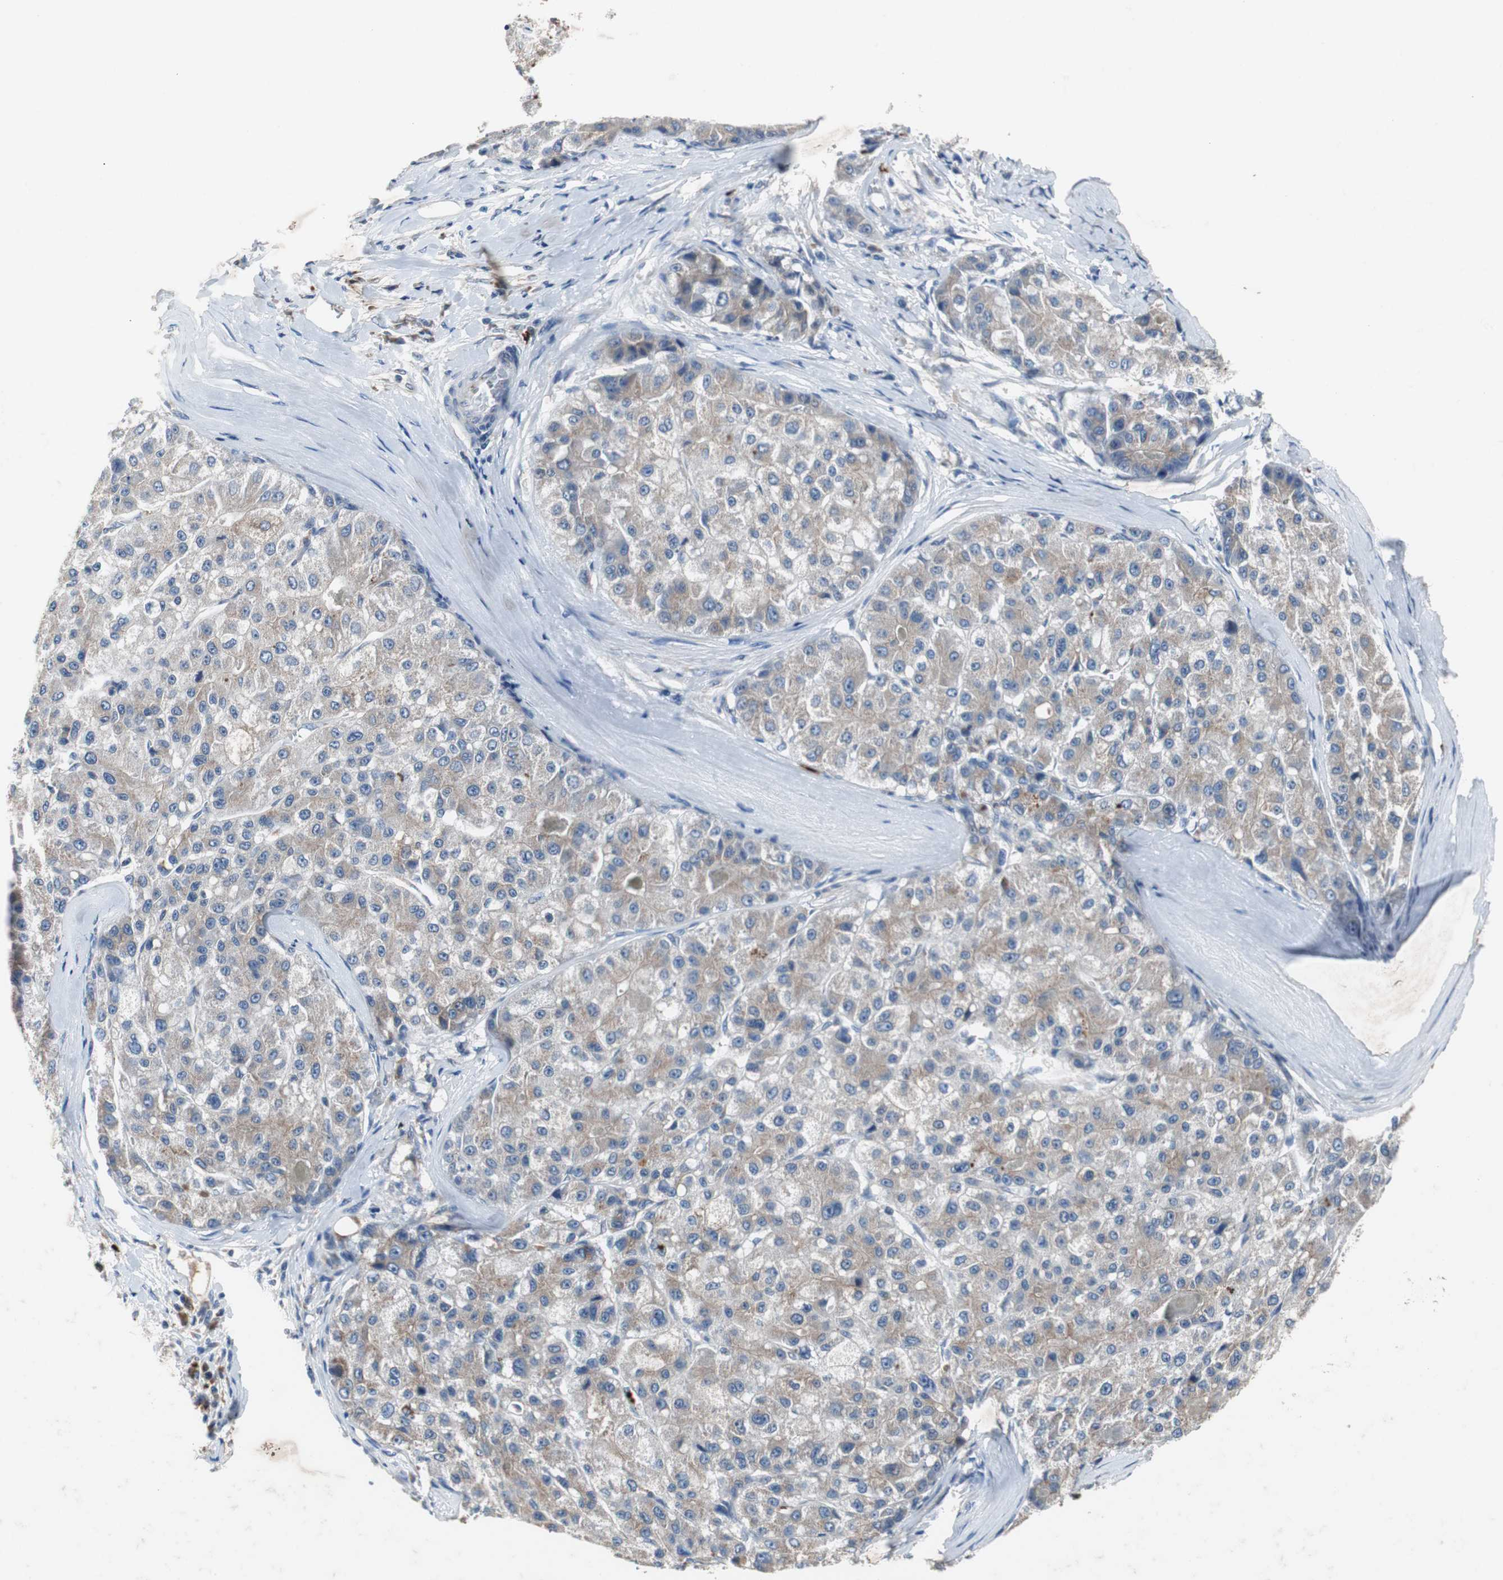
{"staining": {"intensity": "moderate", "quantity": "25%-75%", "location": "cytoplasmic/membranous"}, "tissue": "liver cancer", "cell_type": "Tumor cells", "image_type": "cancer", "snomed": [{"axis": "morphology", "description": "Carcinoma, Hepatocellular, NOS"}, {"axis": "topography", "description": "Liver"}], "caption": "The photomicrograph demonstrates a brown stain indicating the presence of a protein in the cytoplasmic/membranous of tumor cells in liver cancer.", "gene": "CALB2", "patient": {"sex": "male", "age": 80}}